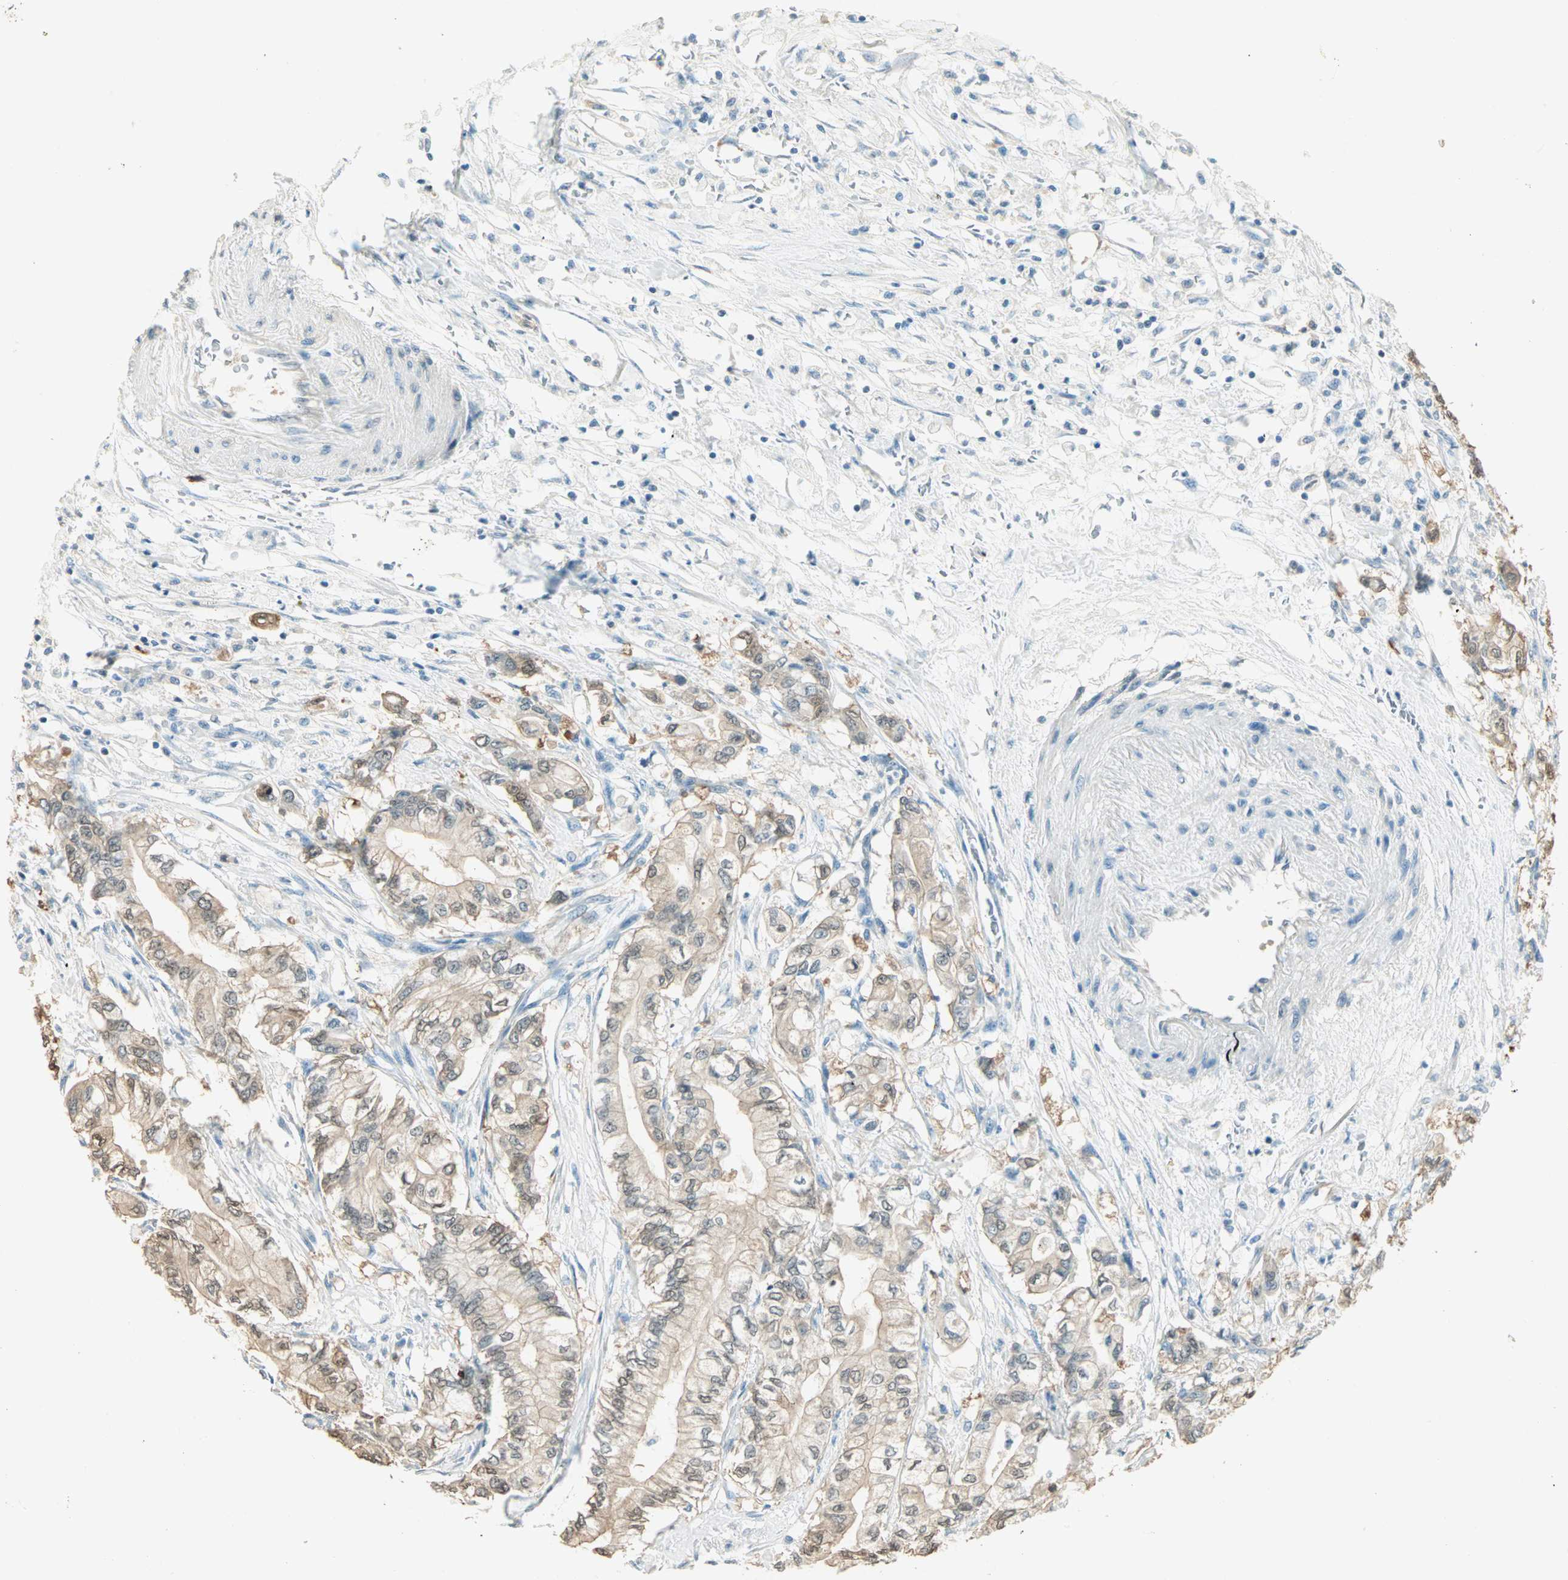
{"staining": {"intensity": "moderate", "quantity": ">75%", "location": "cytoplasmic/membranous,nuclear"}, "tissue": "pancreatic cancer", "cell_type": "Tumor cells", "image_type": "cancer", "snomed": [{"axis": "morphology", "description": "Adenocarcinoma, NOS"}, {"axis": "topography", "description": "Pancreas"}], "caption": "Immunohistochemical staining of human pancreatic adenocarcinoma reveals medium levels of moderate cytoplasmic/membranous and nuclear staining in approximately >75% of tumor cells. (IHC, brightfield microscopy, high magnification).", "gene": "S100A1", "patient": {"sex": "male", "age": 70}}